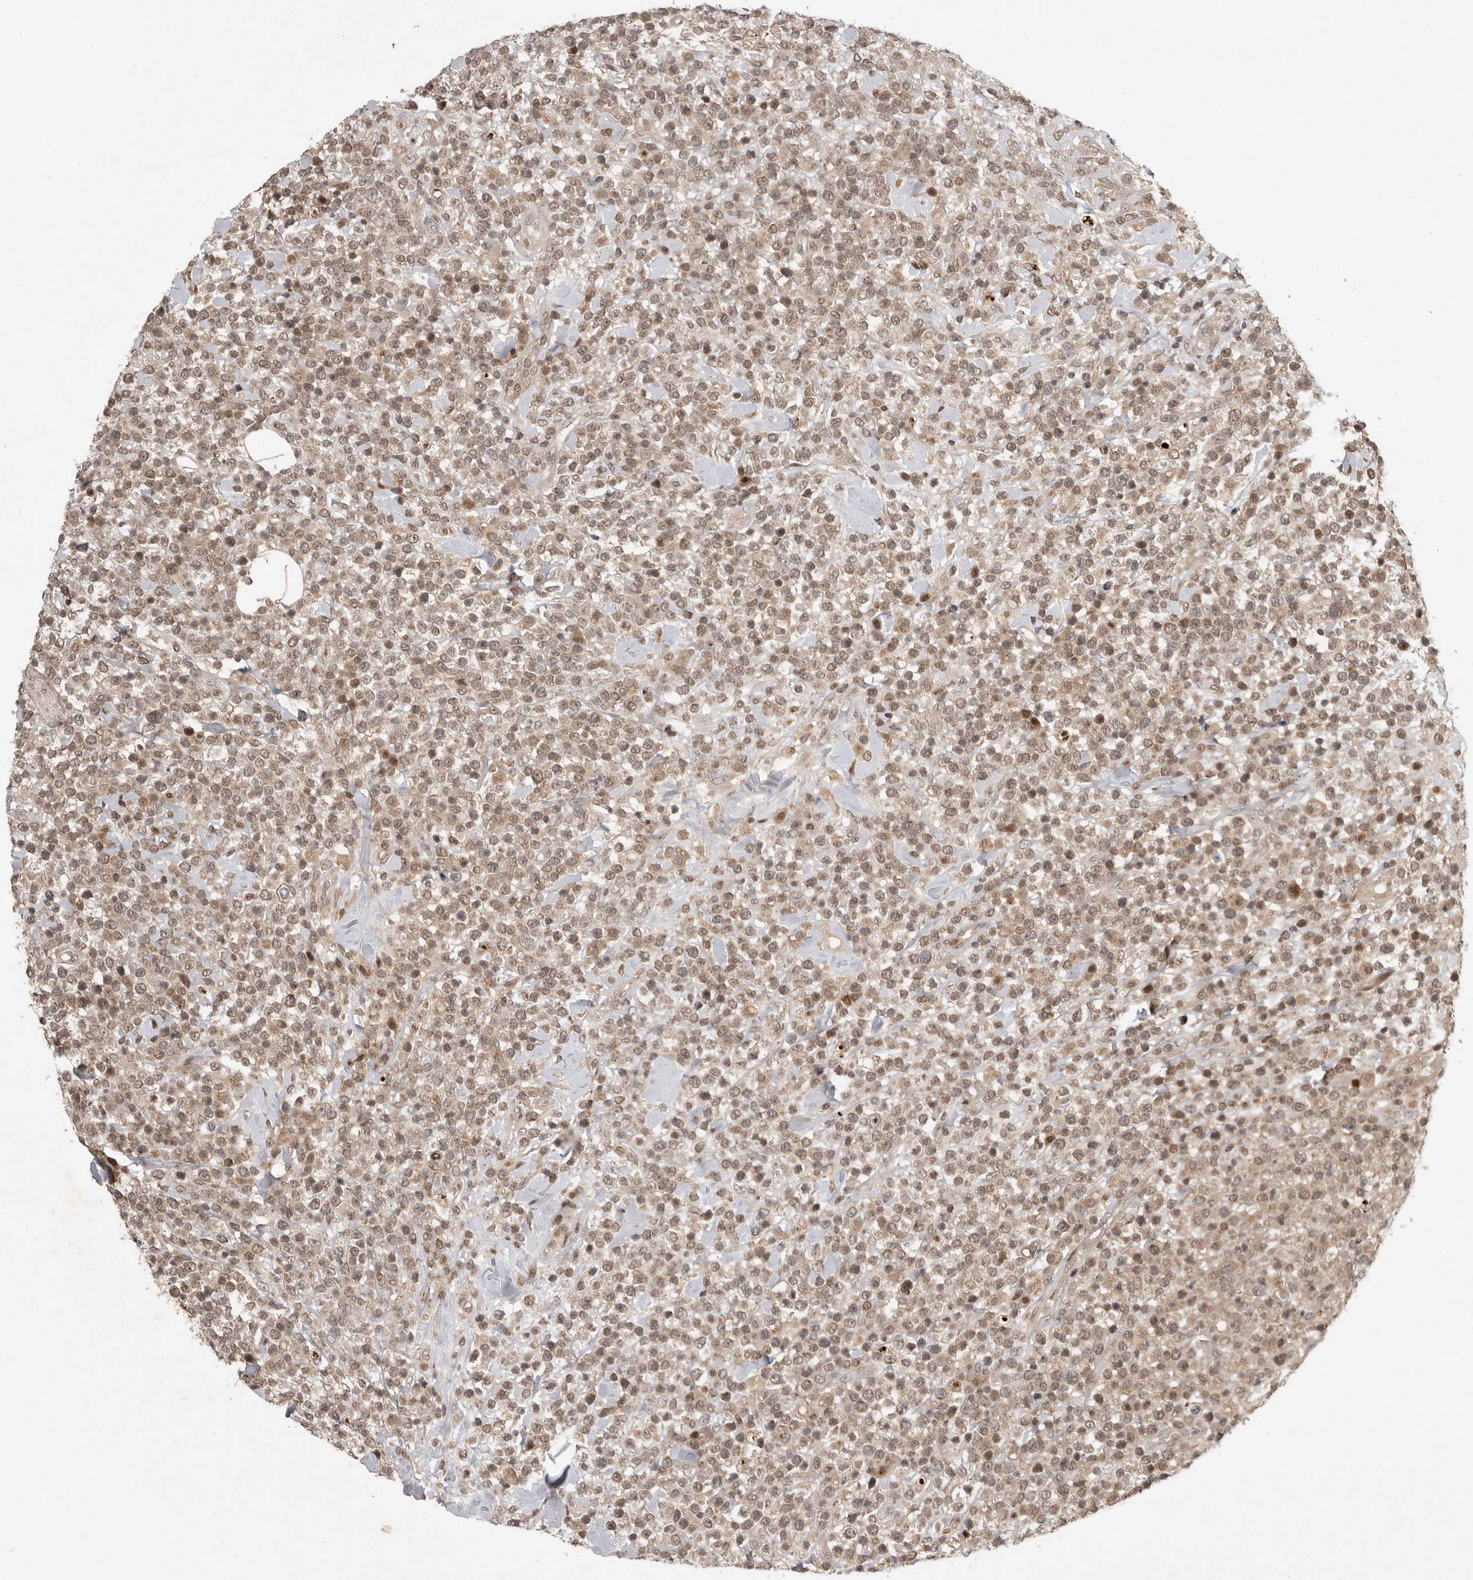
{"staining": {"intensity": "weak", "quantity": ">75%", "location": "cytoplasmic/membranous,nuclear"}, "tissue": "lymphoma", "cell_type": "Tumor cells", "image_type": "cancer", "snomed": [{"axis": "morphology", "description": "Malignant lymphoma, non-Hodgkin's type, High grade"}, {"axis": "topography", "description": "Colon"}], "caption": "Immunohistochemistry (DAB) staining of lymphoma shows weak cytoplasmic/membranous and nuclear protein positivity in about >75% of tumor cells.", "gene": "RABIF", "patient": {"sex": "female", "age": 53}}